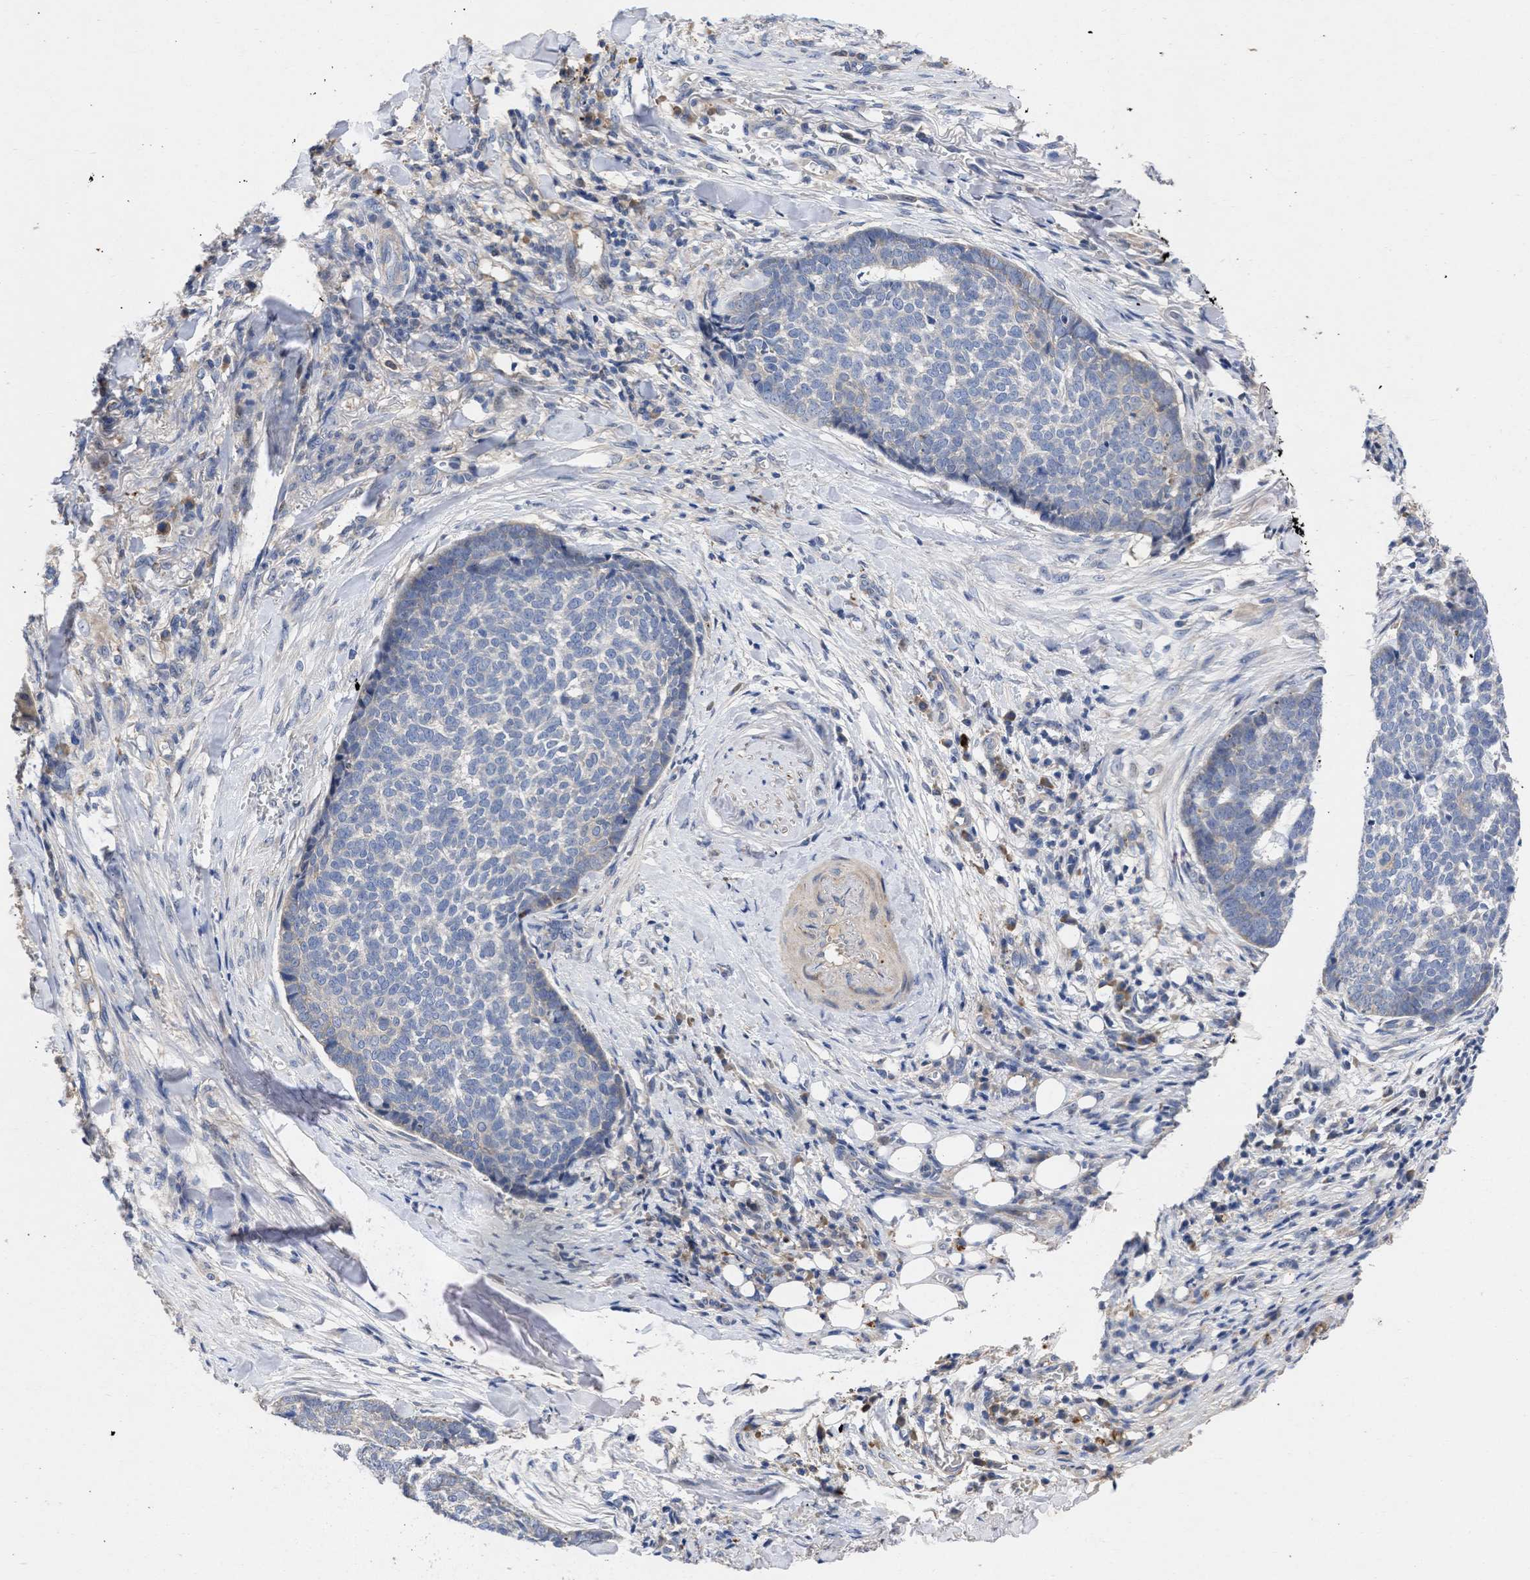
{"staining": {"intensity": "negative", "quantity": "none", "location": "none"}, "tissue": "skin cancer", "cell_type": "Tumor cells", "image_type": "cancer", "snomed": [{"axis": "morphology", "description": "Basal cell carcinoma"}, {"axis": "topography", "description": "Skin"}], "caption": "There is no significant staining in tumor cells of basal cell carcinoma (skin).", "gene": "ARHGEF4", "patient": {"sex": "male", "age": 84}}